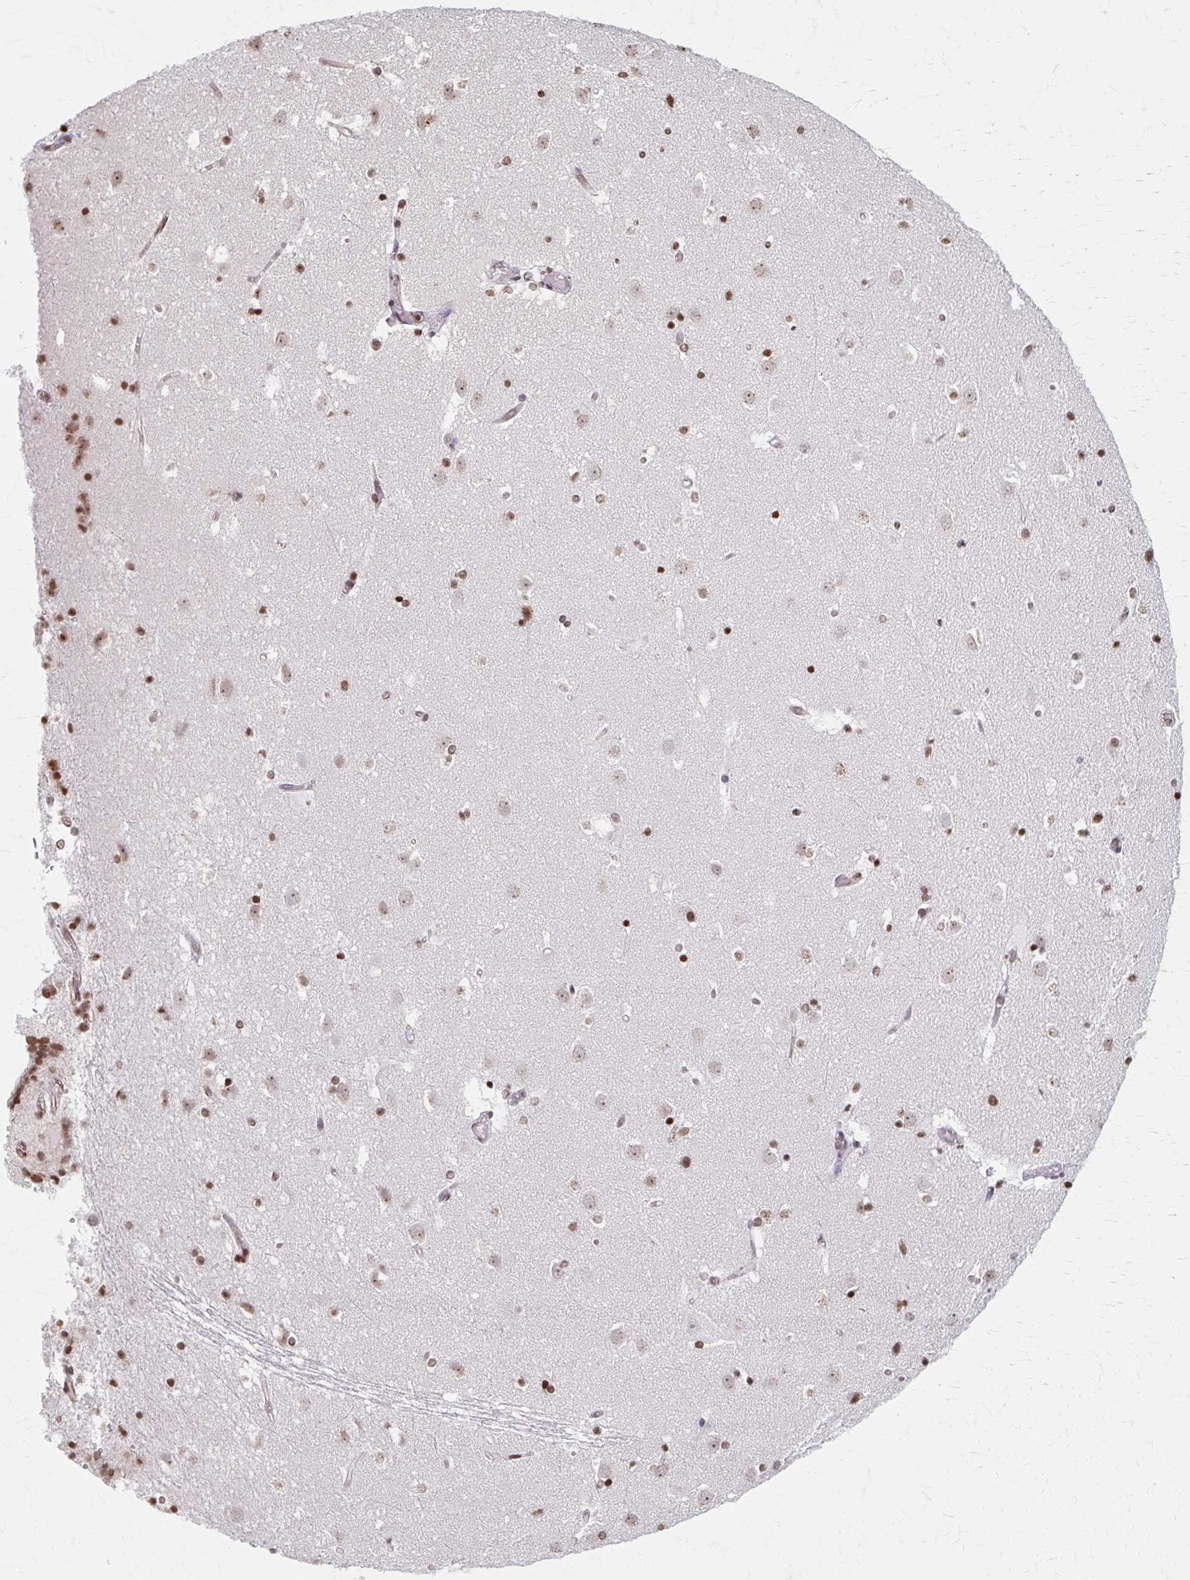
{"staining": {"intensity": "strong", "quantity": ">75%", "location": "nuclear"}, "tissue": "caudate", "cell_type": "Glial cells", "image_type": "normal", "snomed": [{"axis": "morphology", "description": "Normal tissue, NOS"}, {"axis": "topography", "description": "Lateral ventricle wall"}], "caption": "Immunohistochemistry photomicrograph of benign caudate: human caudate stained using immunohistochemistry displays high levels of strong protein expression localized specifically in the nuclear of glial cells, appearing as a nuclear brown color.", "gene": "ORC3", "patient": {"sex": "male", "age": 37}}